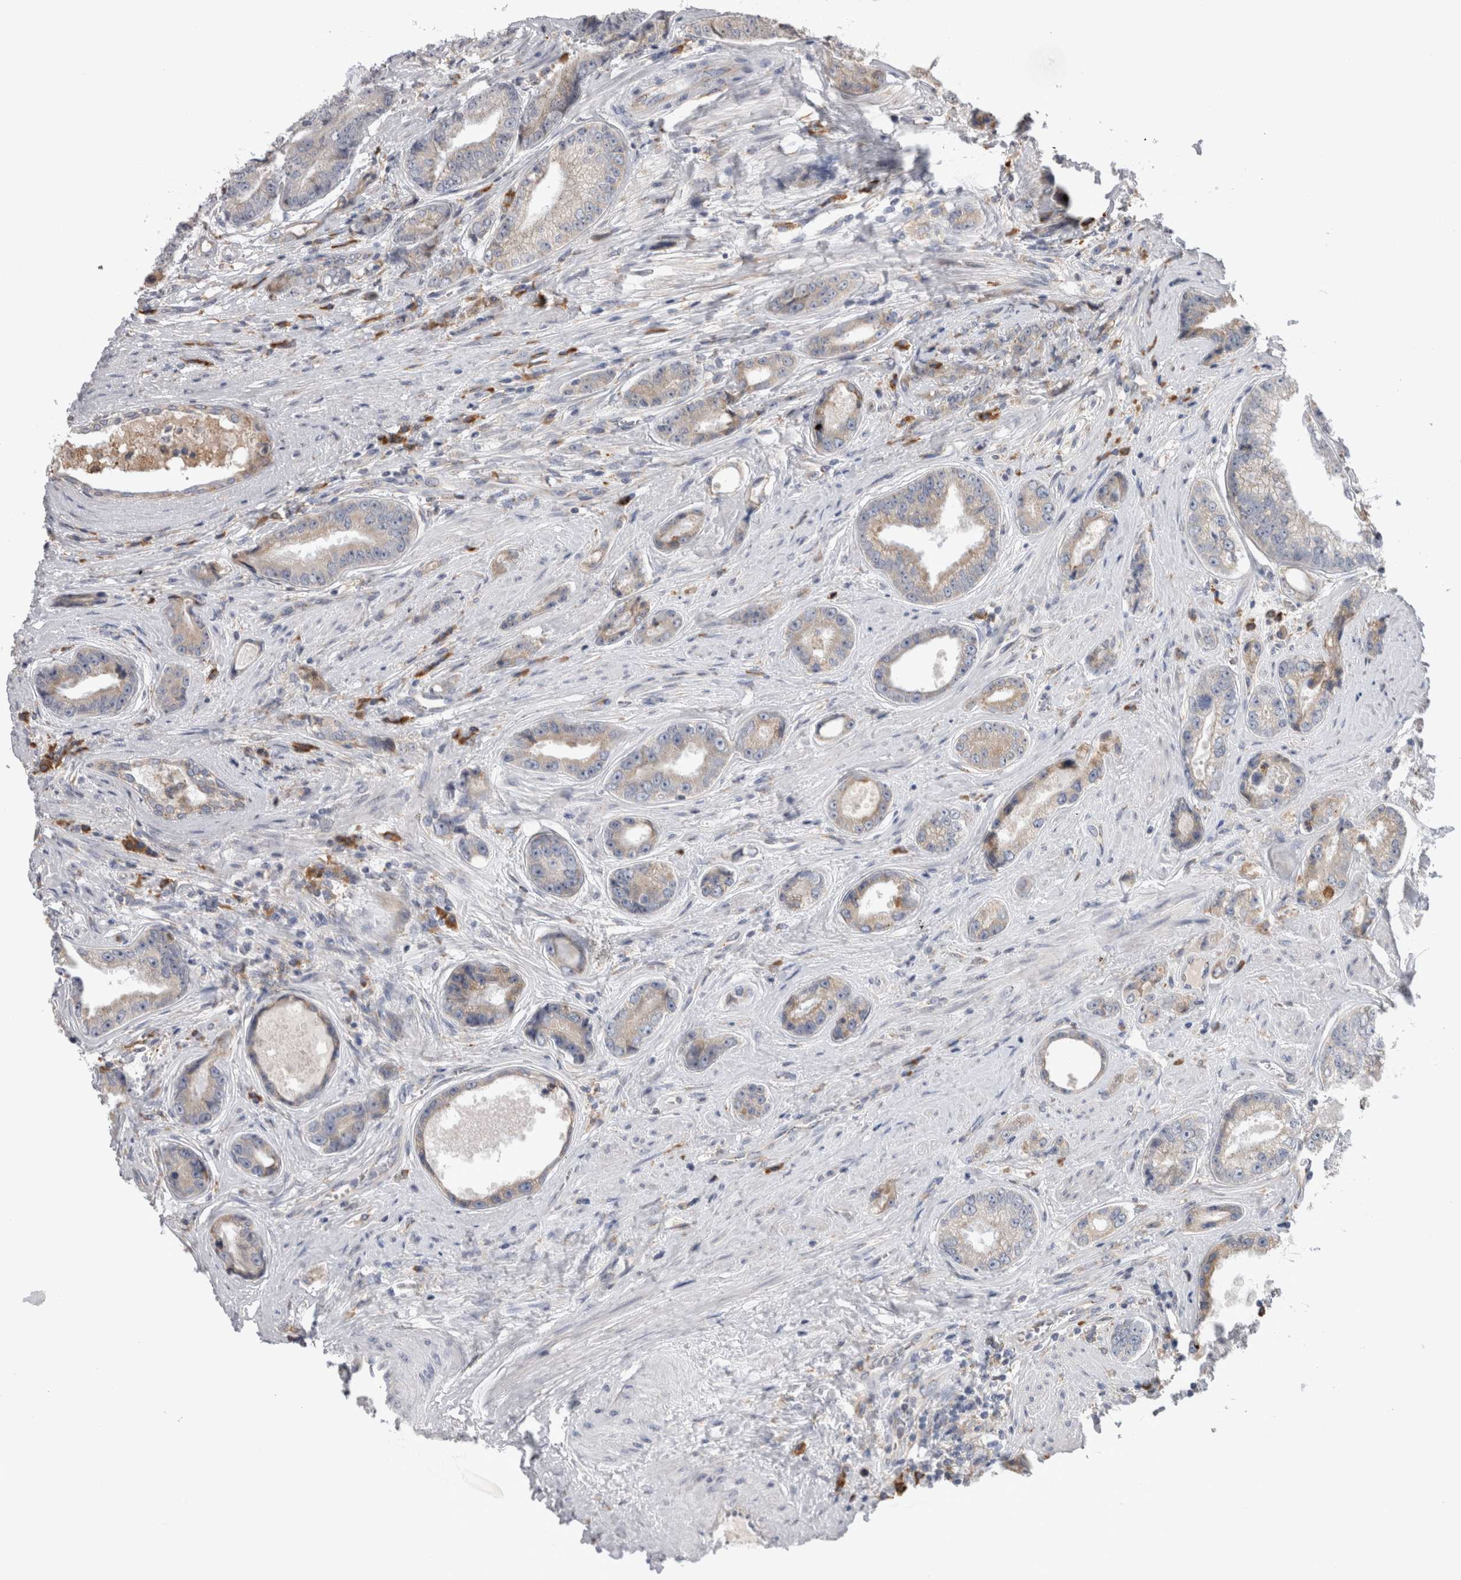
{"staining": {"intensity": "negative", "quantity": "none", "location": "none"}, "tissue": "prostate cancer", "cell_type": "Tumor cells", "image_type": "cancer", "snomed": [{"axis": "morphology", "description": "Adenocarcinoma, High grade"}, {"axis": "topography", "description": "Prostate"}], "caption": "Image shows no protein expression in tumor cells of prostate cancer tissue.", "gene": "ZNF341", "patient": {"sex": "male", "age": 61}}